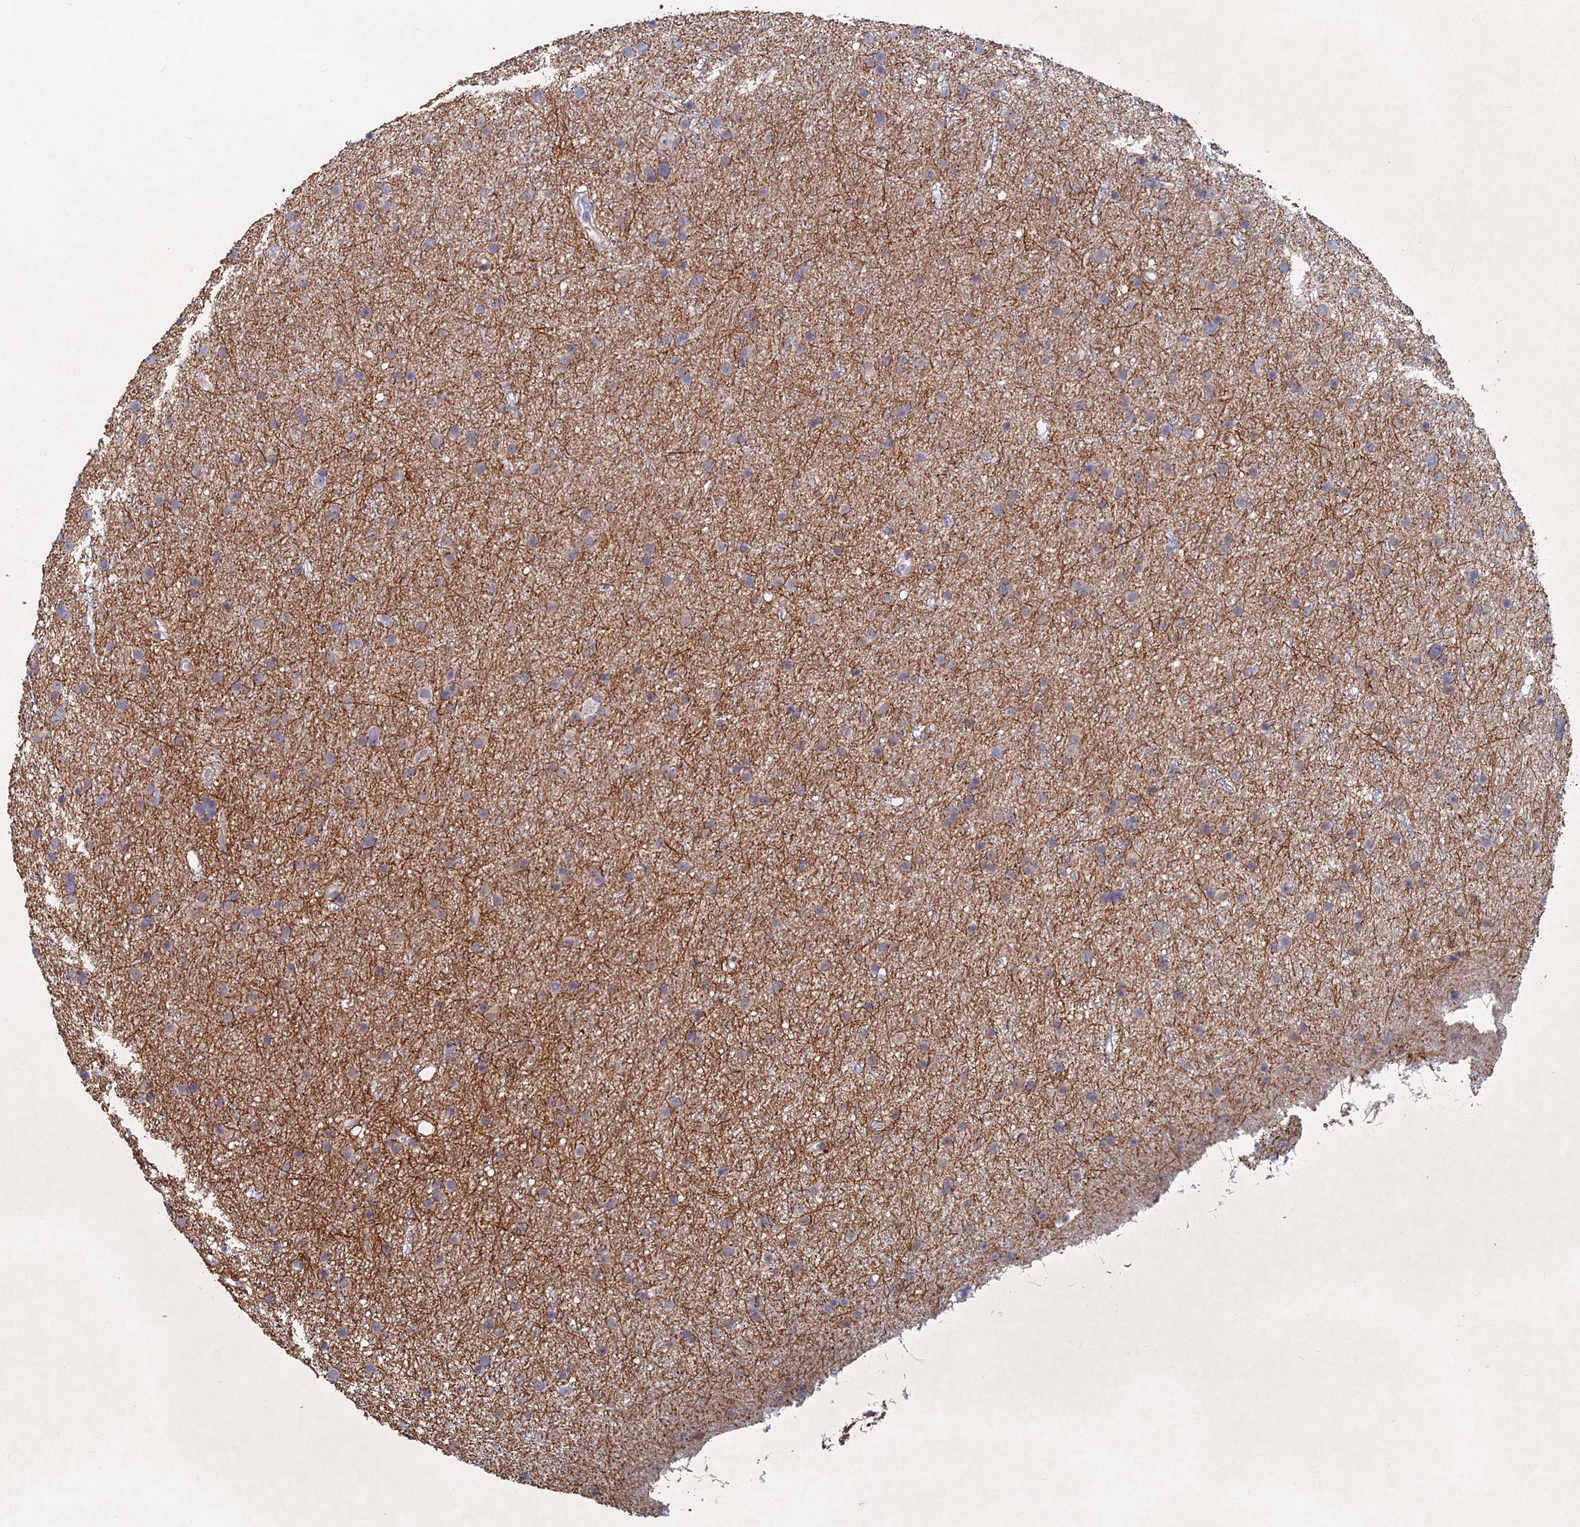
{"staining": {"intensity": "negative", "quantity": "none", "location": "none"}, "tissue": "glioma", "cell_type": "Tumor cells", "image_type": "cancer", "snomed": [{"axis": "morphology", "description": "Glioma, malignant, Low grade"}, {"axis": "topography", "description": "Cerebral cortex"}], "caption": "IHC histopathology image of glioma stained for a protein (brown), which demonstrates no positivity in tumor cells.", "gene": "GMNC", "patient": {"sex": "female", "age": 39}}